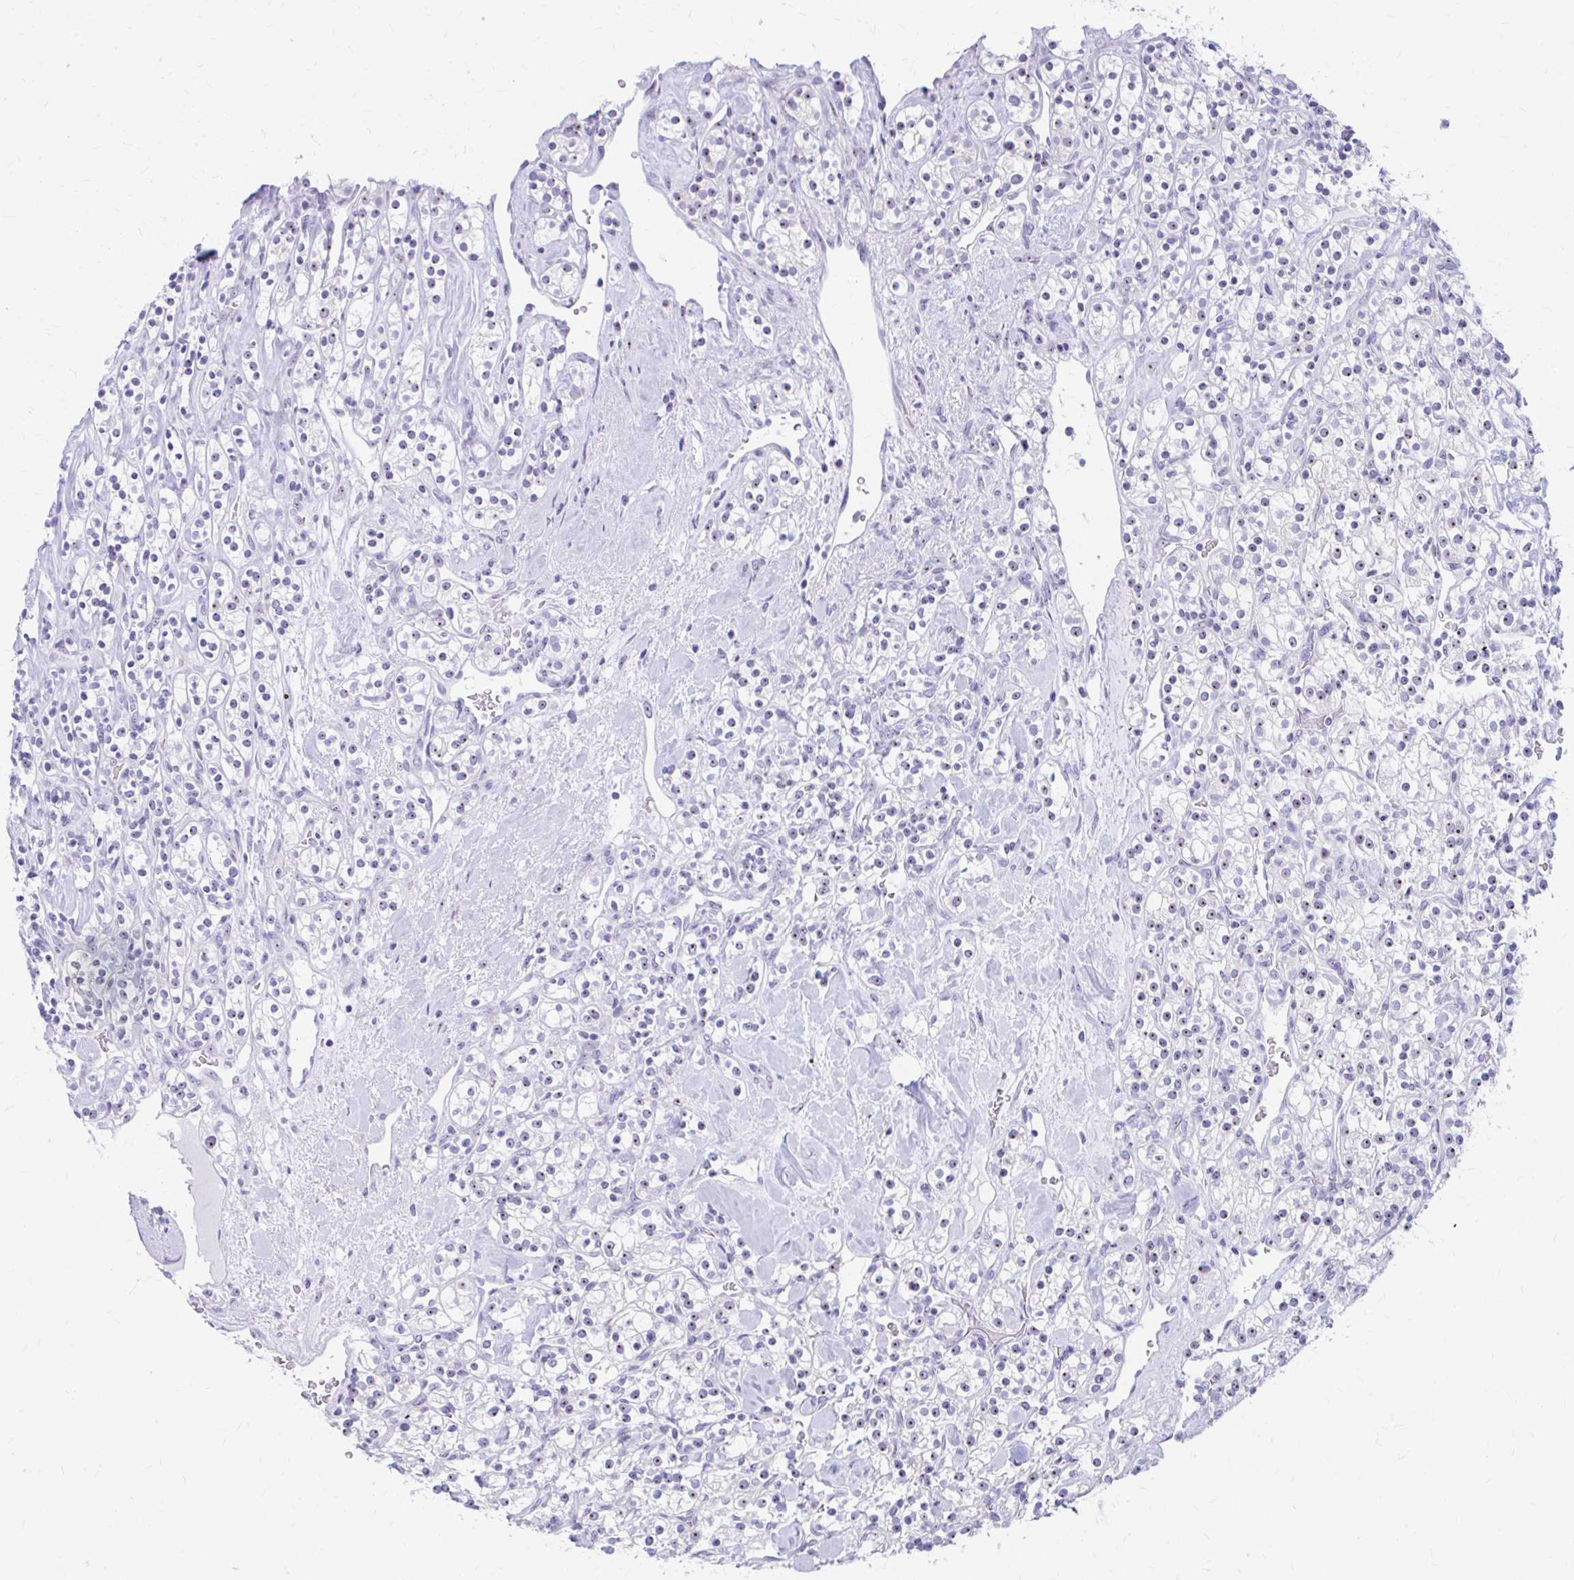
{"staining": {"intensity": "moderate", "quantity": "25%-75%", "location": "nuclear"}, "tissue": "renal cancer", "cell_type": "Tumor cells", "image_type": "cancer", "snomed": [{"axis": "morphology", "description": "Adenocarcinoma, NOS"}, {"axis": "topography", "description": "Kidney"}], "caption": "The image displays staining of adenocarcinoma (renal), revealing moderate nuclear protein expression (brown color) within tumor cells. (DAB (3,3'-diaminobenzidine) IHC, brown staining for protein, blue staining for nuclei).", "gene": "FTSJ3", "patient": {"sex": "male", "age": 77}}